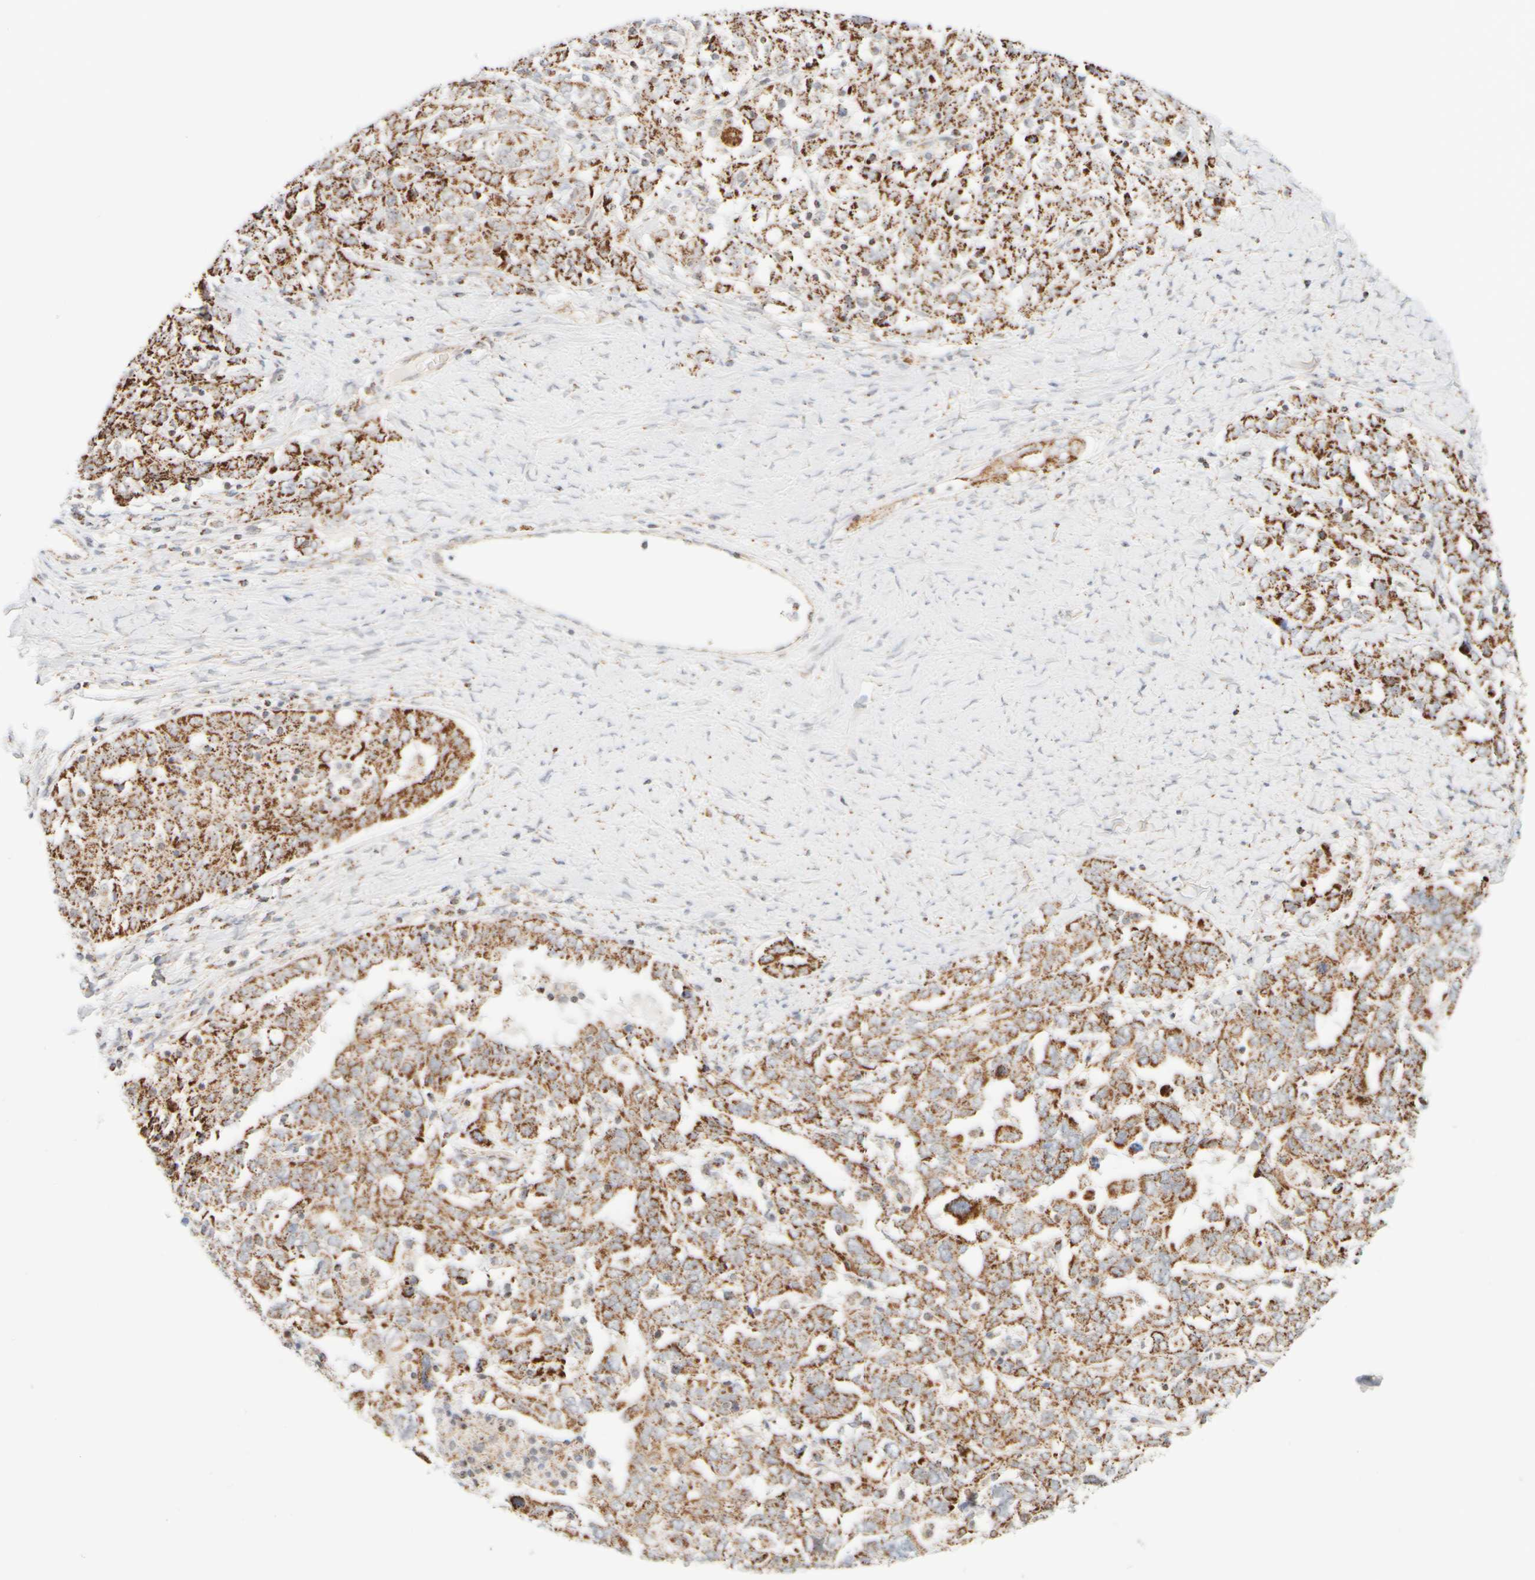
{"staining": {"intensity": "moderate", "quantity": ">75%", "location": "cytoplasmic/membranous"}, "tissue": "ovarian cancer", "cell_type": "Tumor cells", "image_type": "cancer", "snomed": [{"axis": "morphology", "description": "Carcinoma, endometroid"}, {"axis": "topography", "description": "Ovary"}], "caption": "Immunohistochemistry of endometroid carcinoma (ovarian) exhibits medium levels of moderate cytoplasmic/membranous positivity in approximately >75% of tumor cells. (brown staining indicates protein expression, while blue staining denotes nuclei).", "gene": "PPM1K", "patient": {"sex": "female", "age": 62}}